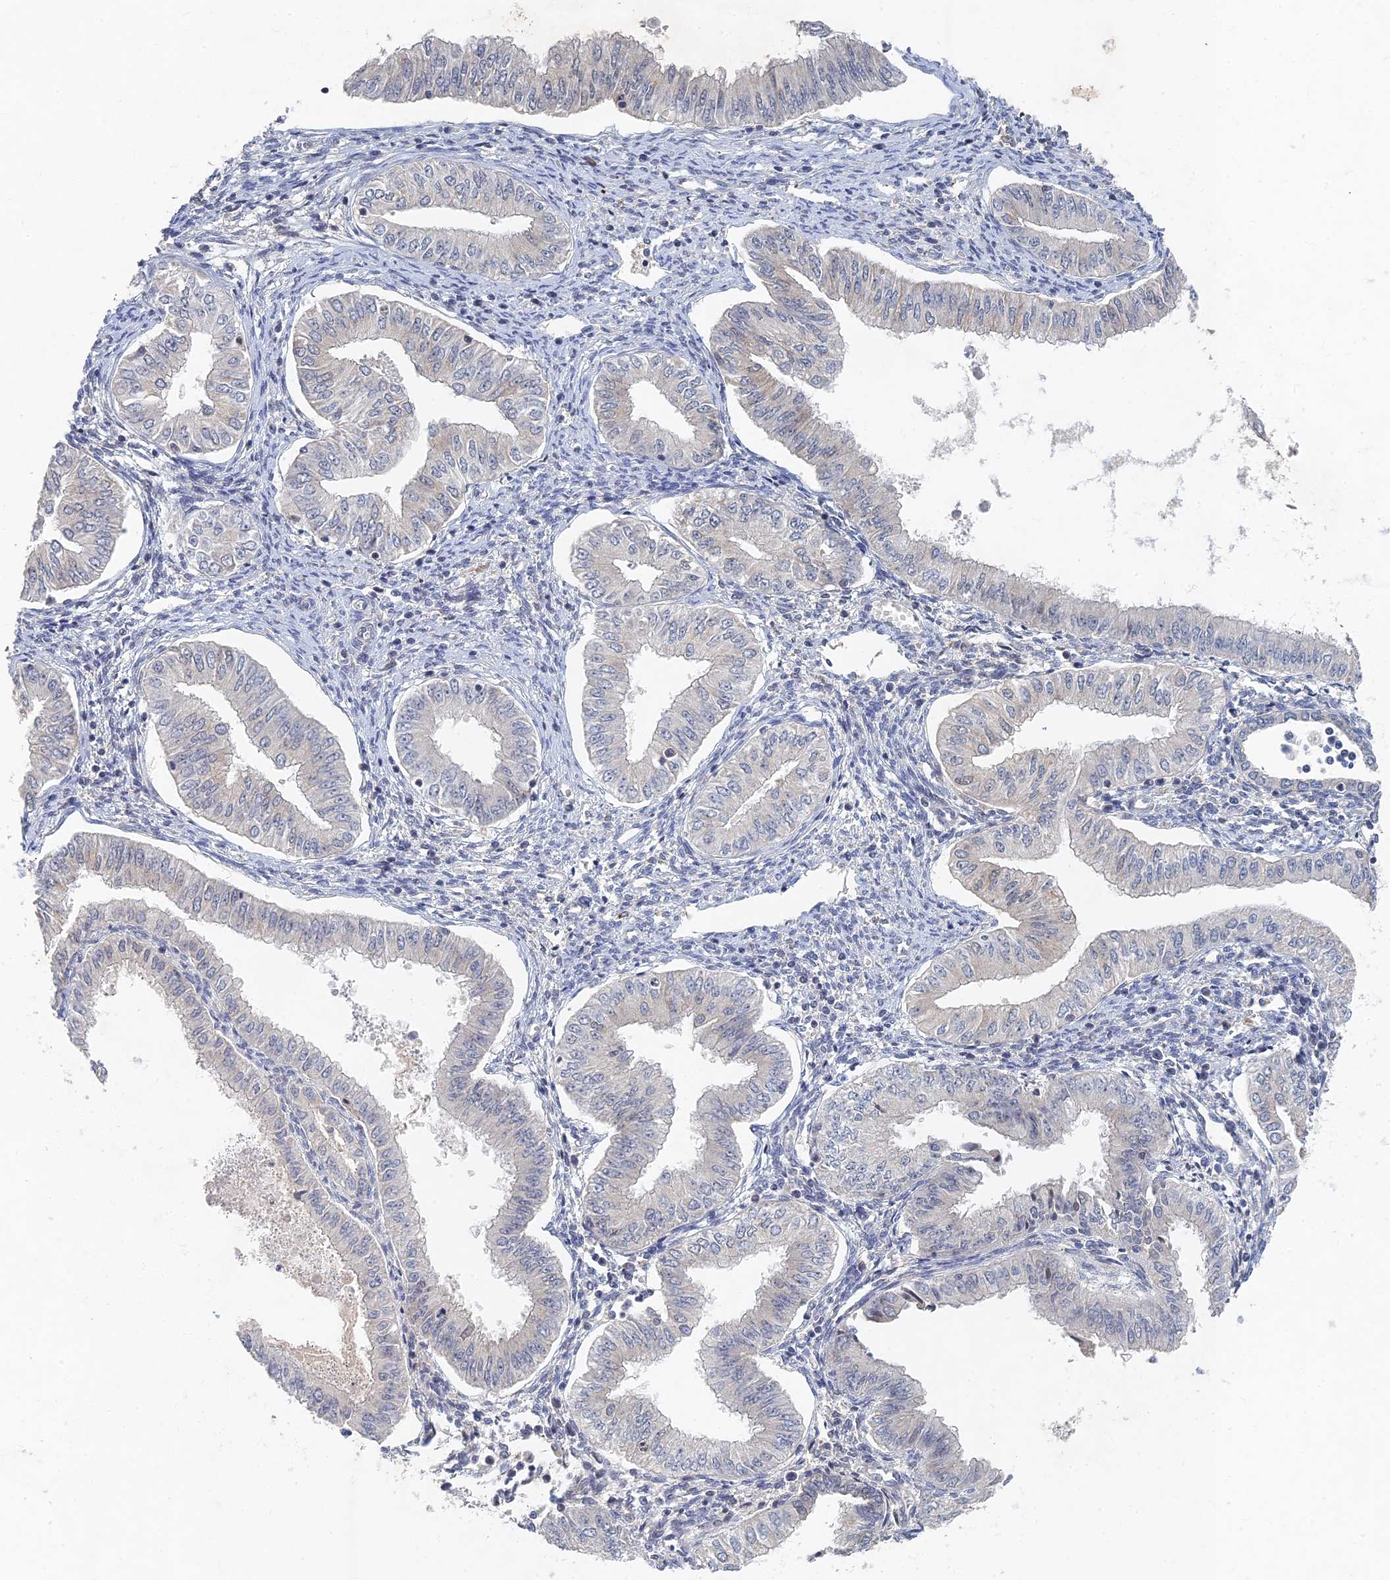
{"staining": {"intensity": "negative", "quantity": "none", "location": "none"}, "tissue": "endometrial cancer", "cell_type": "Tumor cells", "image_type": "cancer", "snomed": [{"axis": "morphology", "description": "Normal tissue, NOS"}, {"axis": "morphology", "description": "Adenocarcinoma, NOS"}, {"axis": "topography", "description": "Endometrium"}], "caption": "An IHC photomicrograph of adenocarcinoma (endometrial) is shown. There is no staining in tumor cells of adenocarcinoma (endometrial). (DAB (3,3'-diaminobenzidine) IHC, high magnification).", "gene": "GNA15", "patient": {"sex": "female", "age": 53}}